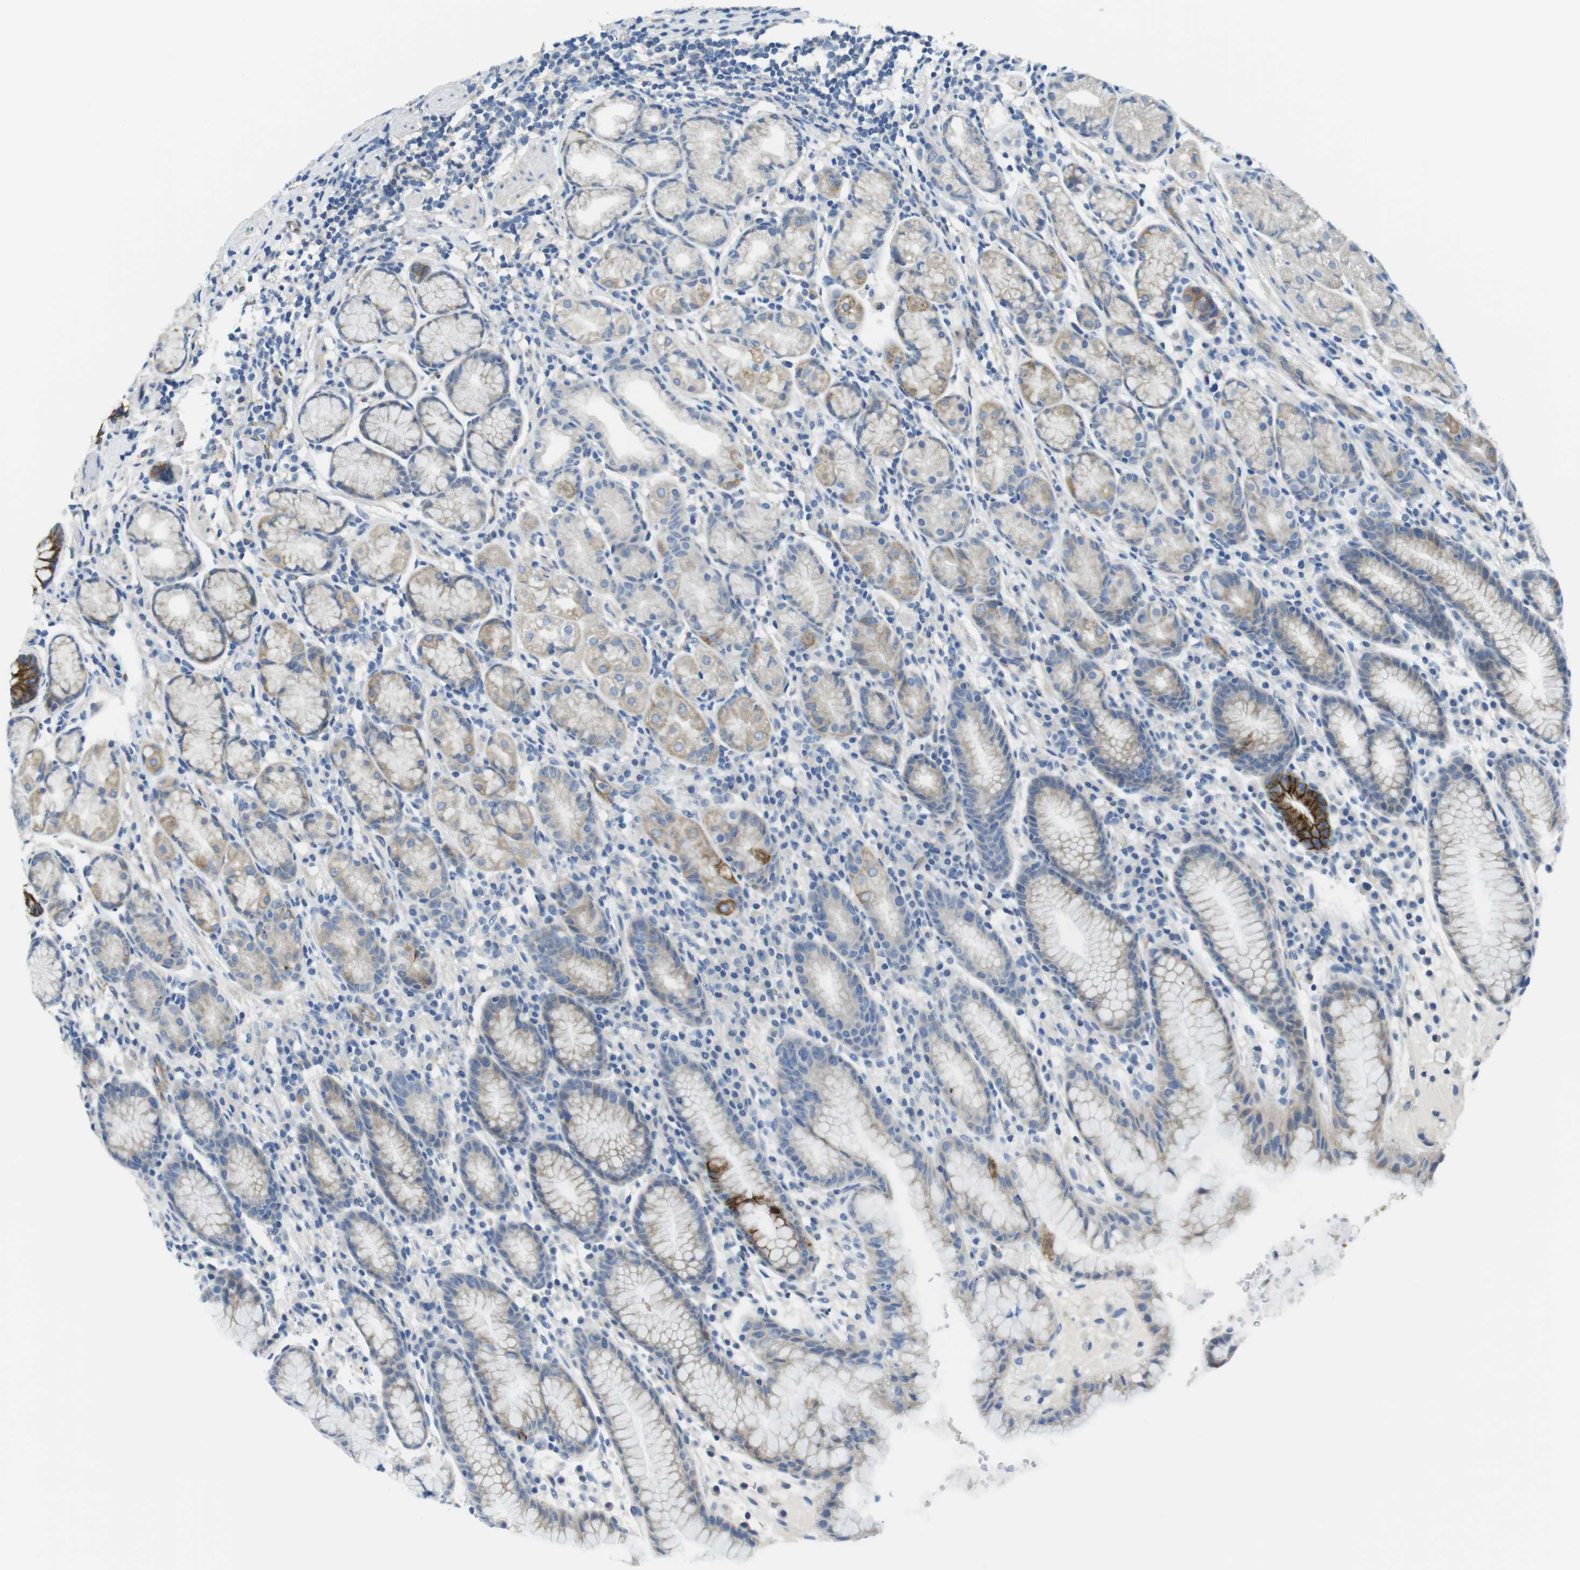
{"staining": {"intensity": "moderate", "quantity": "<25%", "location": "cytoplasmic/membranous"}, "tissue": "stomach", "cell_type": "Glandular cells", "image_type": "normal", "snomed": [{"axis": "morphology", "description": "Normal tissue, NOS"}, {"axis": "topography", "description": "Stomach, lower"}], "caption": "Moderate cytoplasmic/membranous positivity is appreciated in about <25% of glandular cells in normal stomach. The protein of interest is stained brown, and the nuclei are stained in blue (DAB (3,3'-diaminobenzidine) IHC with brightfield microscopy, high magnification).", "gene": "CDH8", "patient": {"sex": "male", "age": 52}}